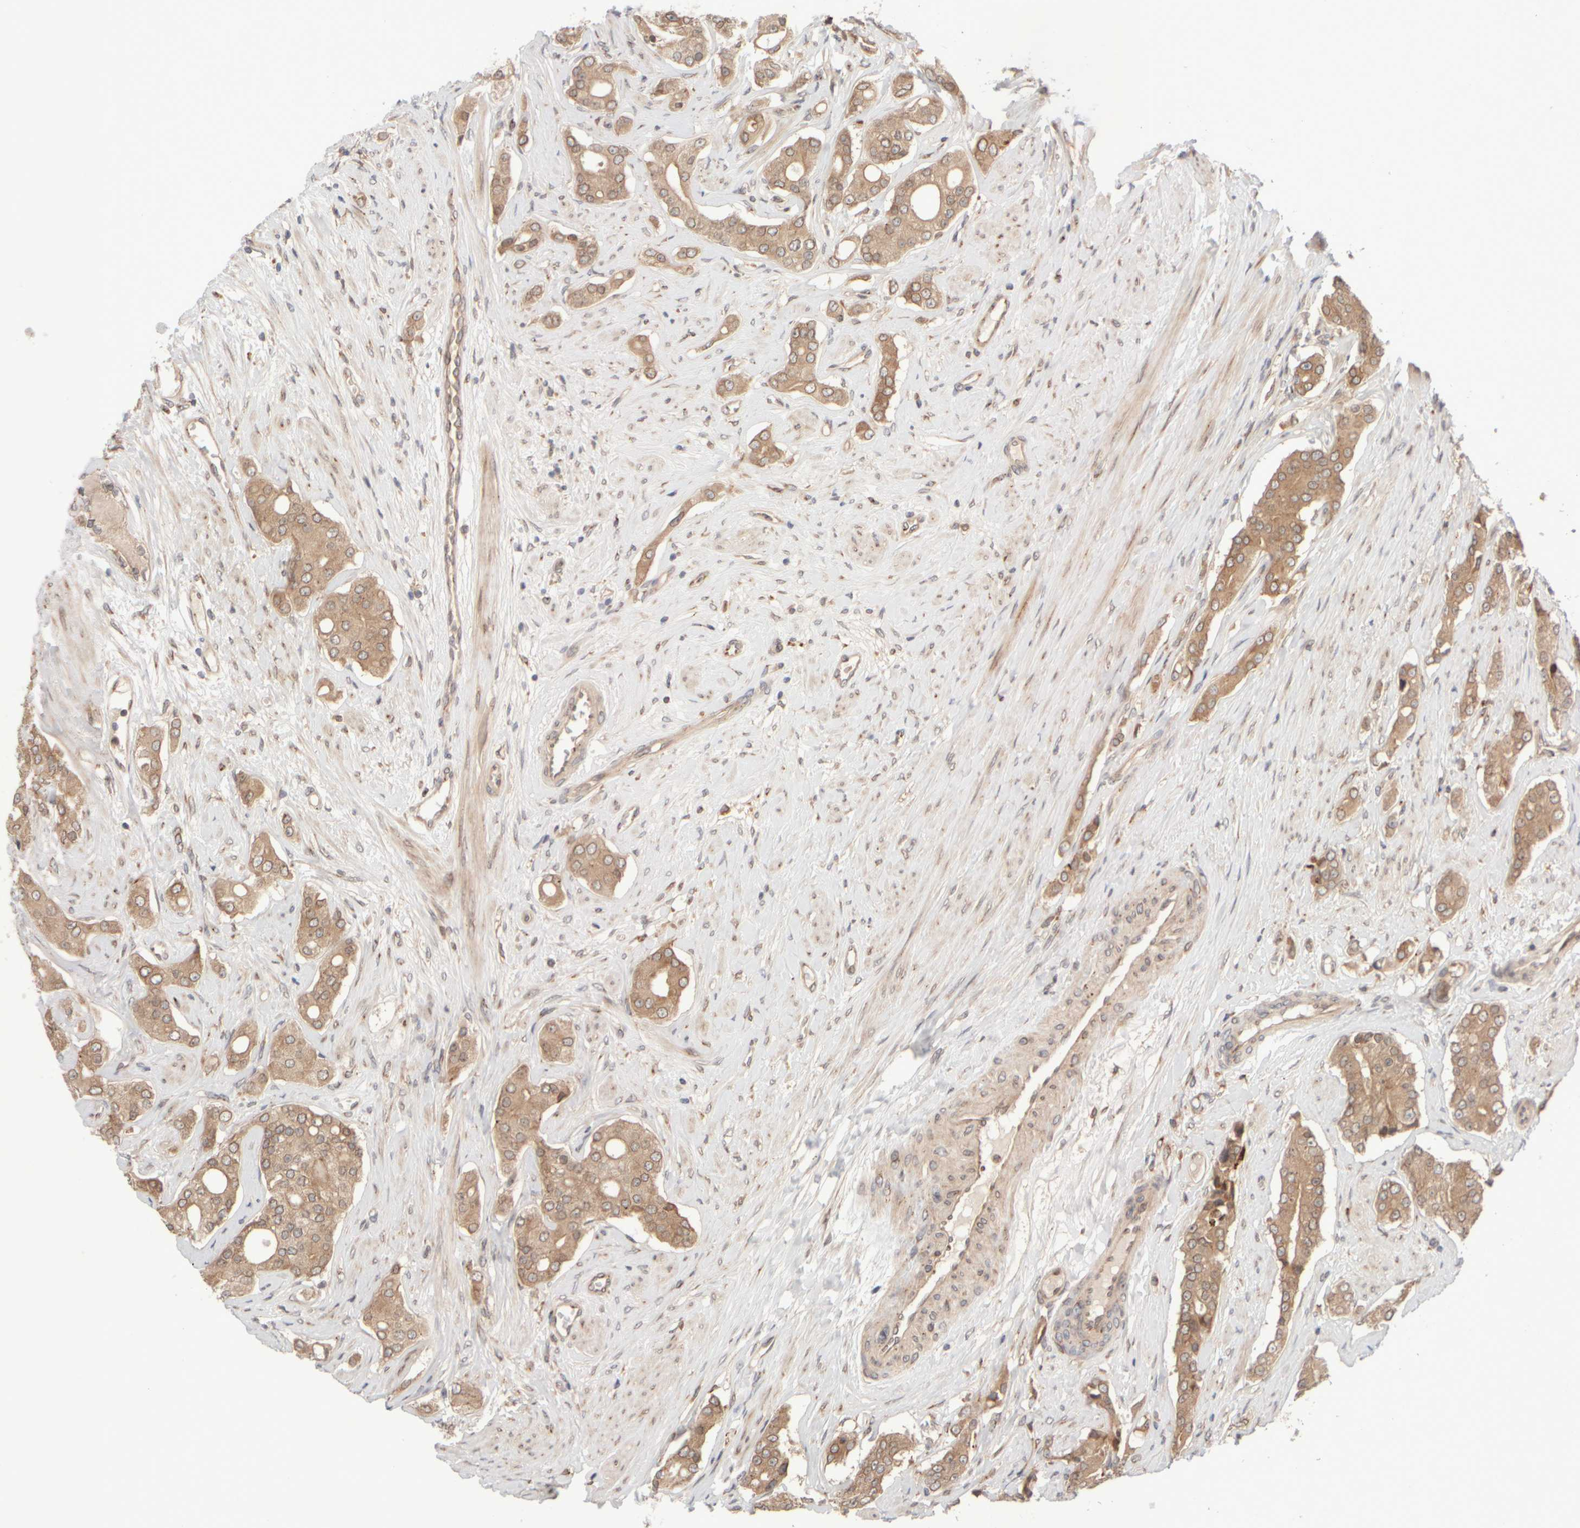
{"staining": {"intensity": "weak", "quantity": ">75%", "location": "cytoplasmic/membranous,nuclear"}, "tissue": "prostate cancer", "cell_type": "Tumor cells", "image_type": "cancer", "snomed": [{"axis": "morphology", "description": "Adenocarcinoma, High grade"}, {"axis": "topography", "description": "Prostate"}], "caption": "Prostate cancer stained with a brown dye demonstrates weak cytoplasmic/membranous and nuclear positive staining in approximately >75% of tumor cells.", "gene": "GCN1", "patient": {"sex": "male", "age": 71}}